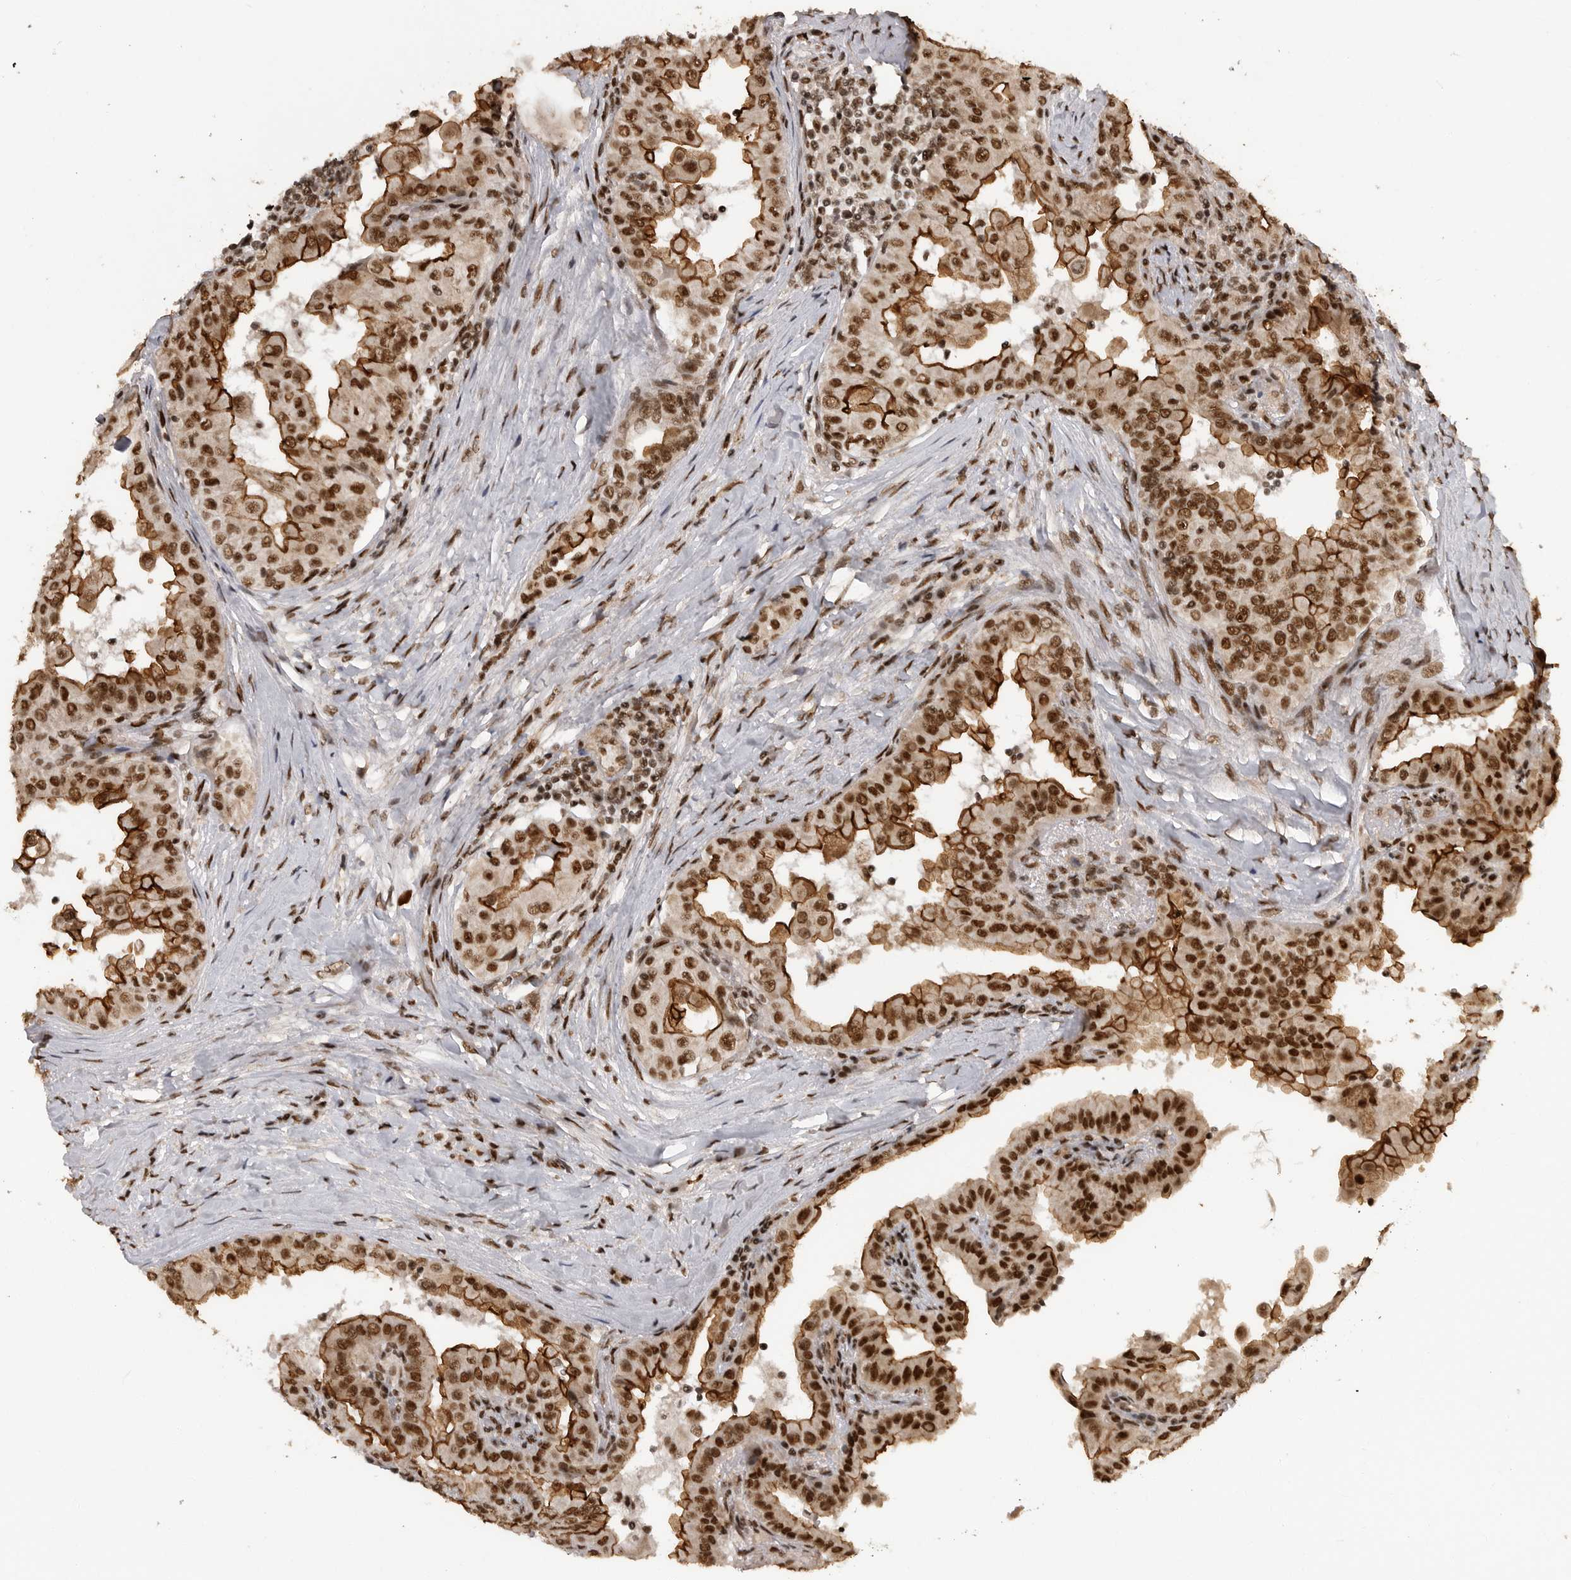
{"staining": {"intensity": "strong", "quantity": ">75%", "location": "cytoplasmic/membranous,nuclear"}, "tissue": "thyroid cancer", "cell_type": "Tumor cells", "image_type": "cancer", "snomed": [{"axis": "morphology", "description": "Papillary adenocarcinoma, NOS"}, {"axis": "topography", "description": "Thyroid gland"}], "caption": "This image displays immunohistochemistry (IHC) staining of human thyroid cancer, with high strong cytoplasmic/membranous and nuclear expression in approximately >75% of tumor cells.", "gene": "PPP1R8", "patient": {"sex": "male", "age": 33}}